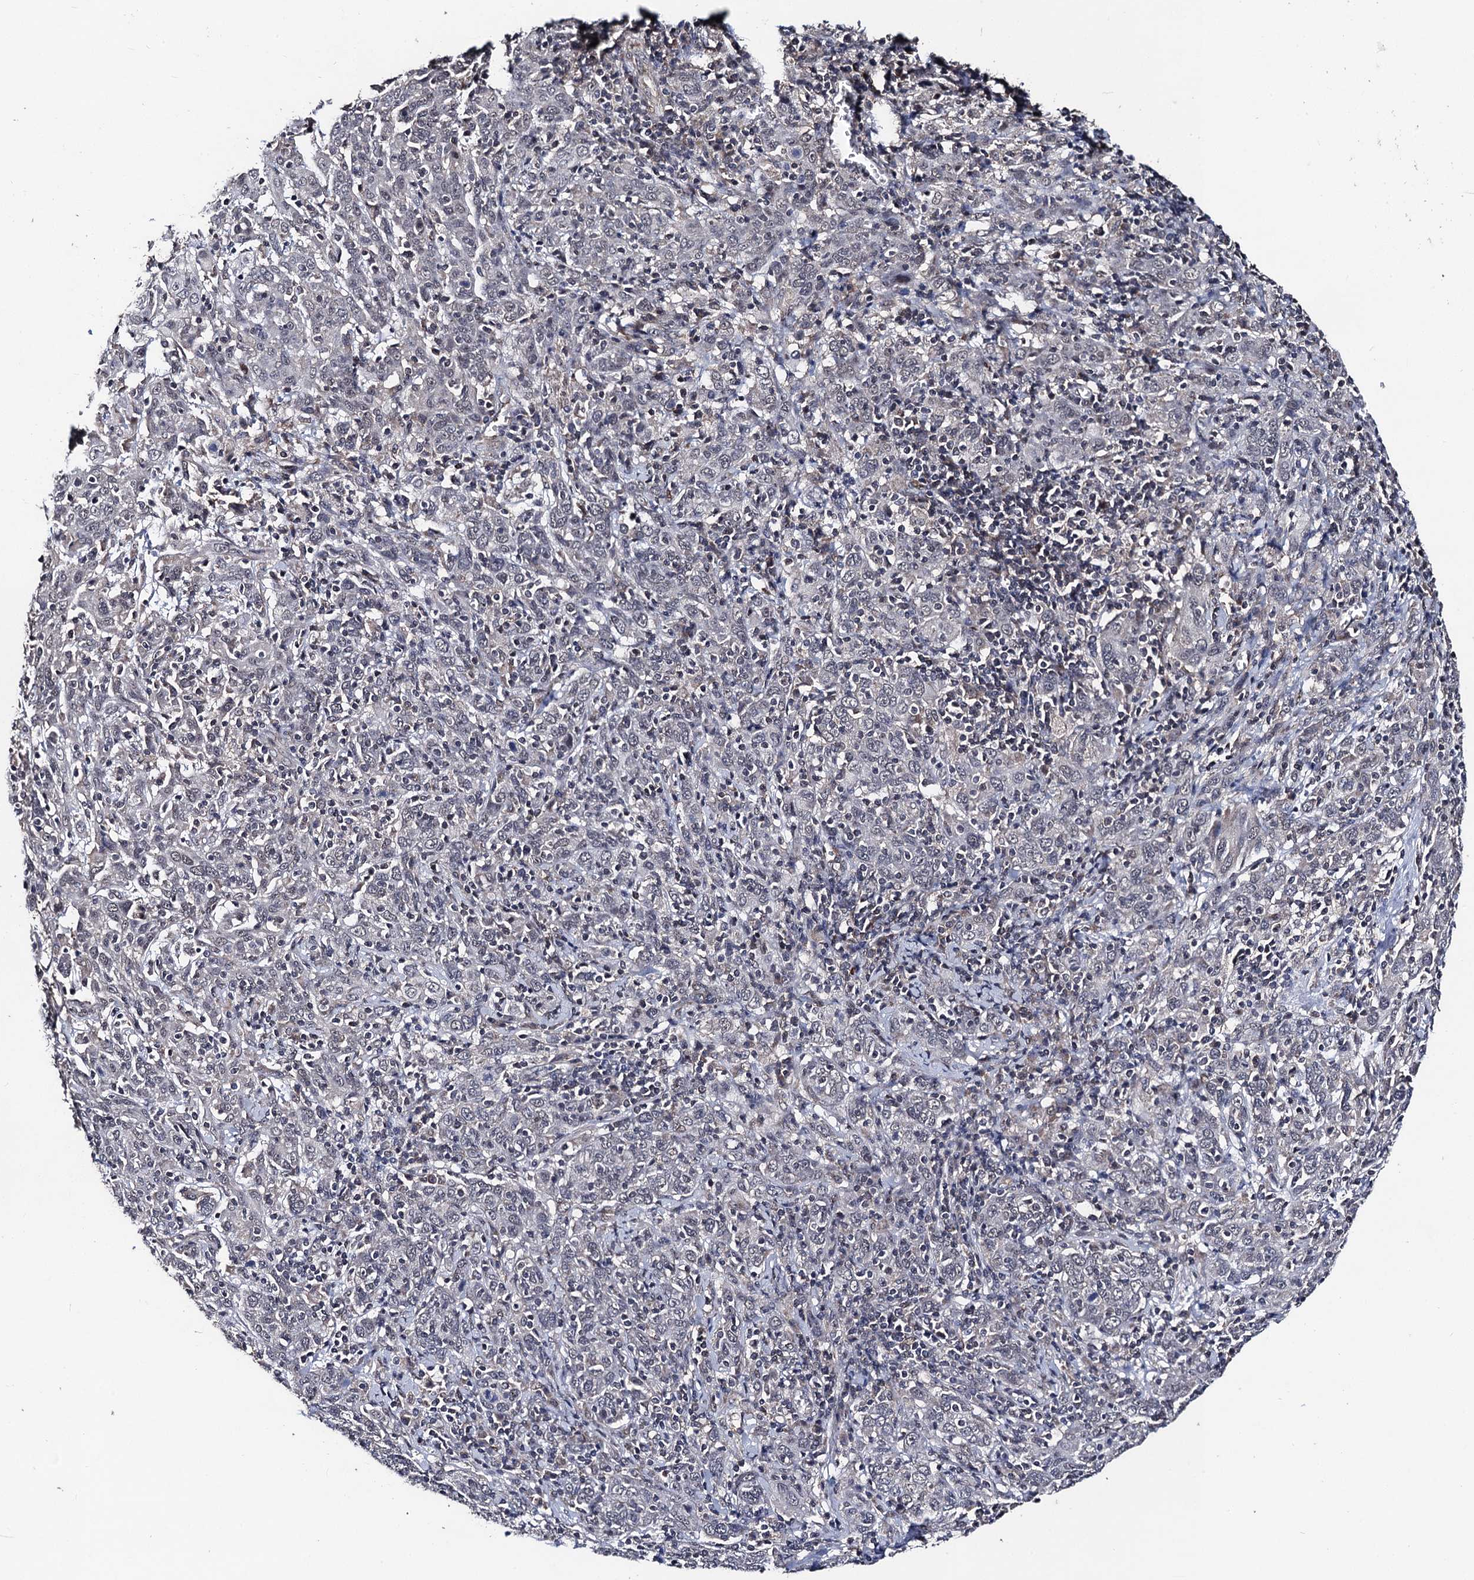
{"staining": {"intensity": "negative", "quantity": "none", "location": "none"}, "tissue": "cervical cancer", "cell_type": "Tumor cells", "image_type": "cancer", "snomed": [{"axis": "morphology", "description": "Squamous cell carcinoma, NOS"}, {"axis": "topography", "description": "Cervix"}], "caption": "Cervical squamous cell carcinoma stained for a protein using IHC displays no positivity tumor cells.", "gene": "PPTC7", "patient": {"sex": "female", "age": 67}}